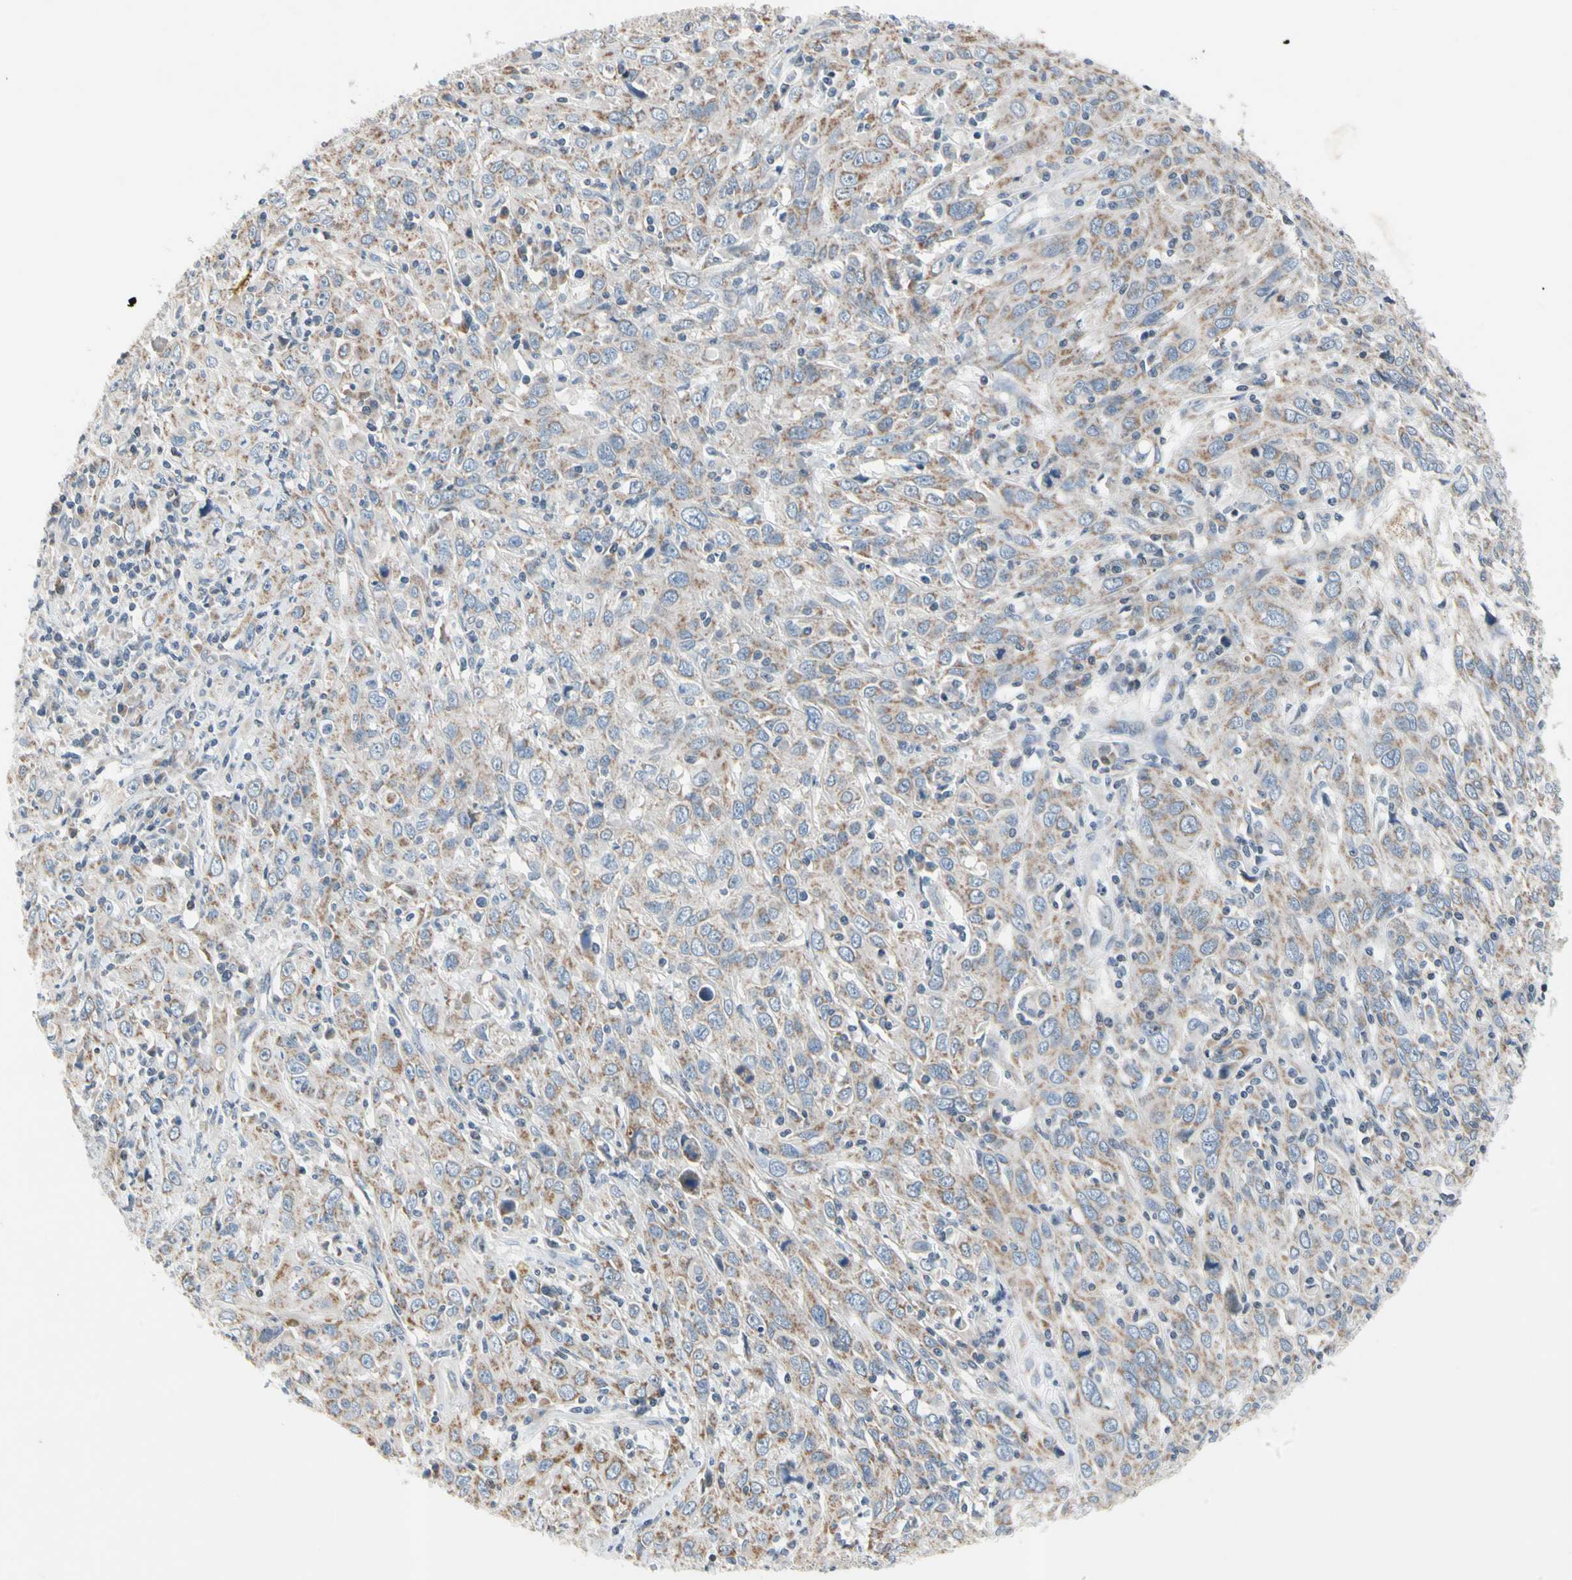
{"staining": {"intensity": "weak", "quantity": ">75%", "location": "cytoplasmic/membranous"}, "tissue": "cervical cancer", "cell_type": "Tumor cells", "image_type": "cancer", "snomed": [{"axis": "morphology", "description": "Squamous cell carcinoma, NOS"}, {"axis": "topography", "description": "Cervix"}], "caption": "A brown stain labels weak cytoplasmic/membranous staining of a protein in squamous cell carcinoma (cervical) tumor cells.", "gene": "SOX30", "patient": {"sex": "female", "age": 46}}